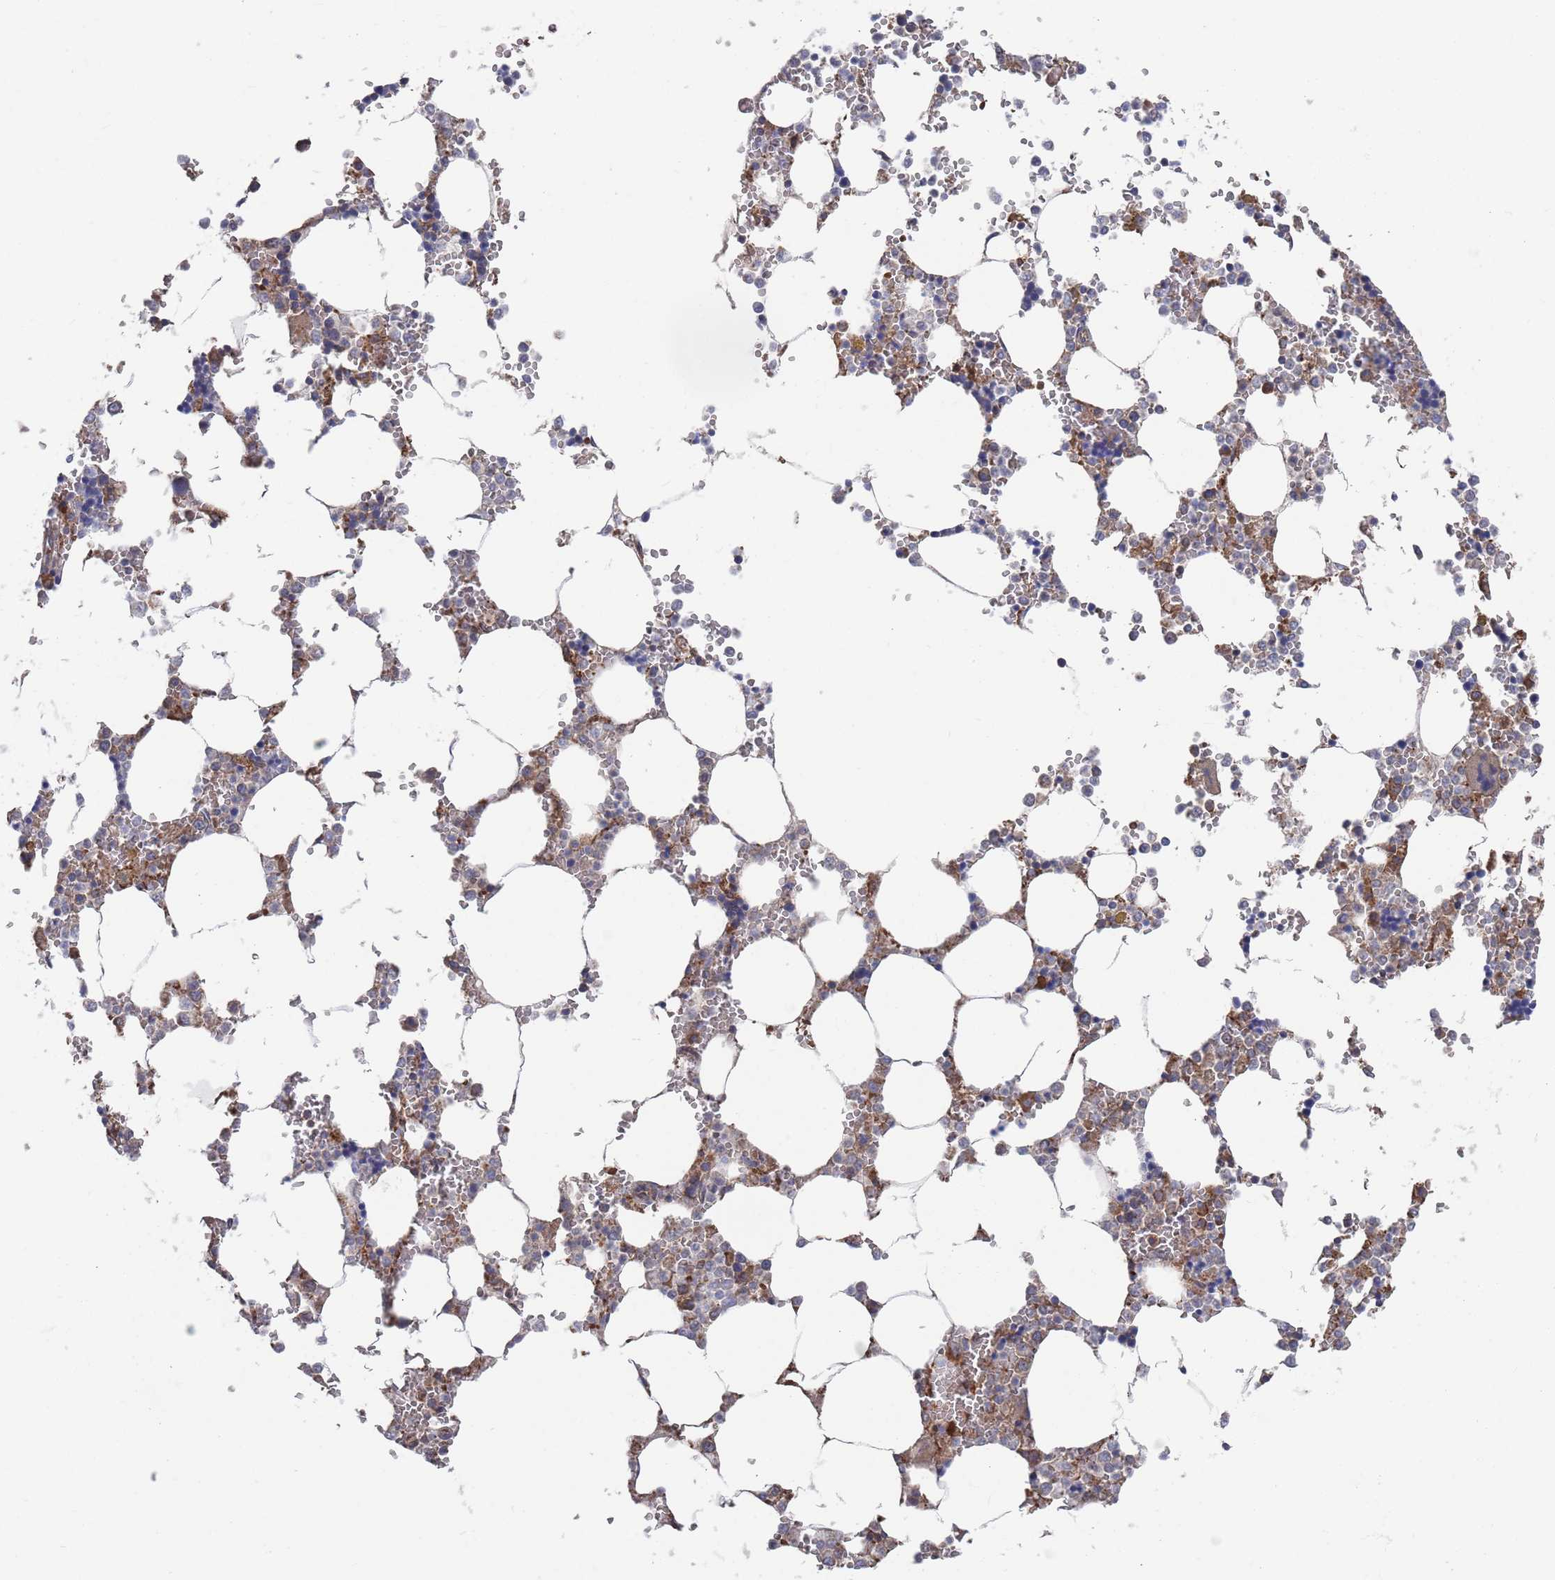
{"staining": {"intensity": "strong", "quantity": "<25%", "location": "cytoplasmic/membranous"}, "tissue": "bone marrow", "cell_type": "Hematopoietic cells", "image_type": "normal", "snomed": [{"axis": "morphology", "description": "Normal tissue, NOS"}, {"axis": "topography", "description": "Bone marrow"}], "caption": "This histopathology image displays benign bone marrow stained with immunohistochemistry to label a protein in brown. The cytoplasmic/membranous of hematopoietic cells show strong positivity for the protein. Nuclei are counter-stained blue.", "gene": "GID8", "patient": {"sex": "male", "age": 64}}